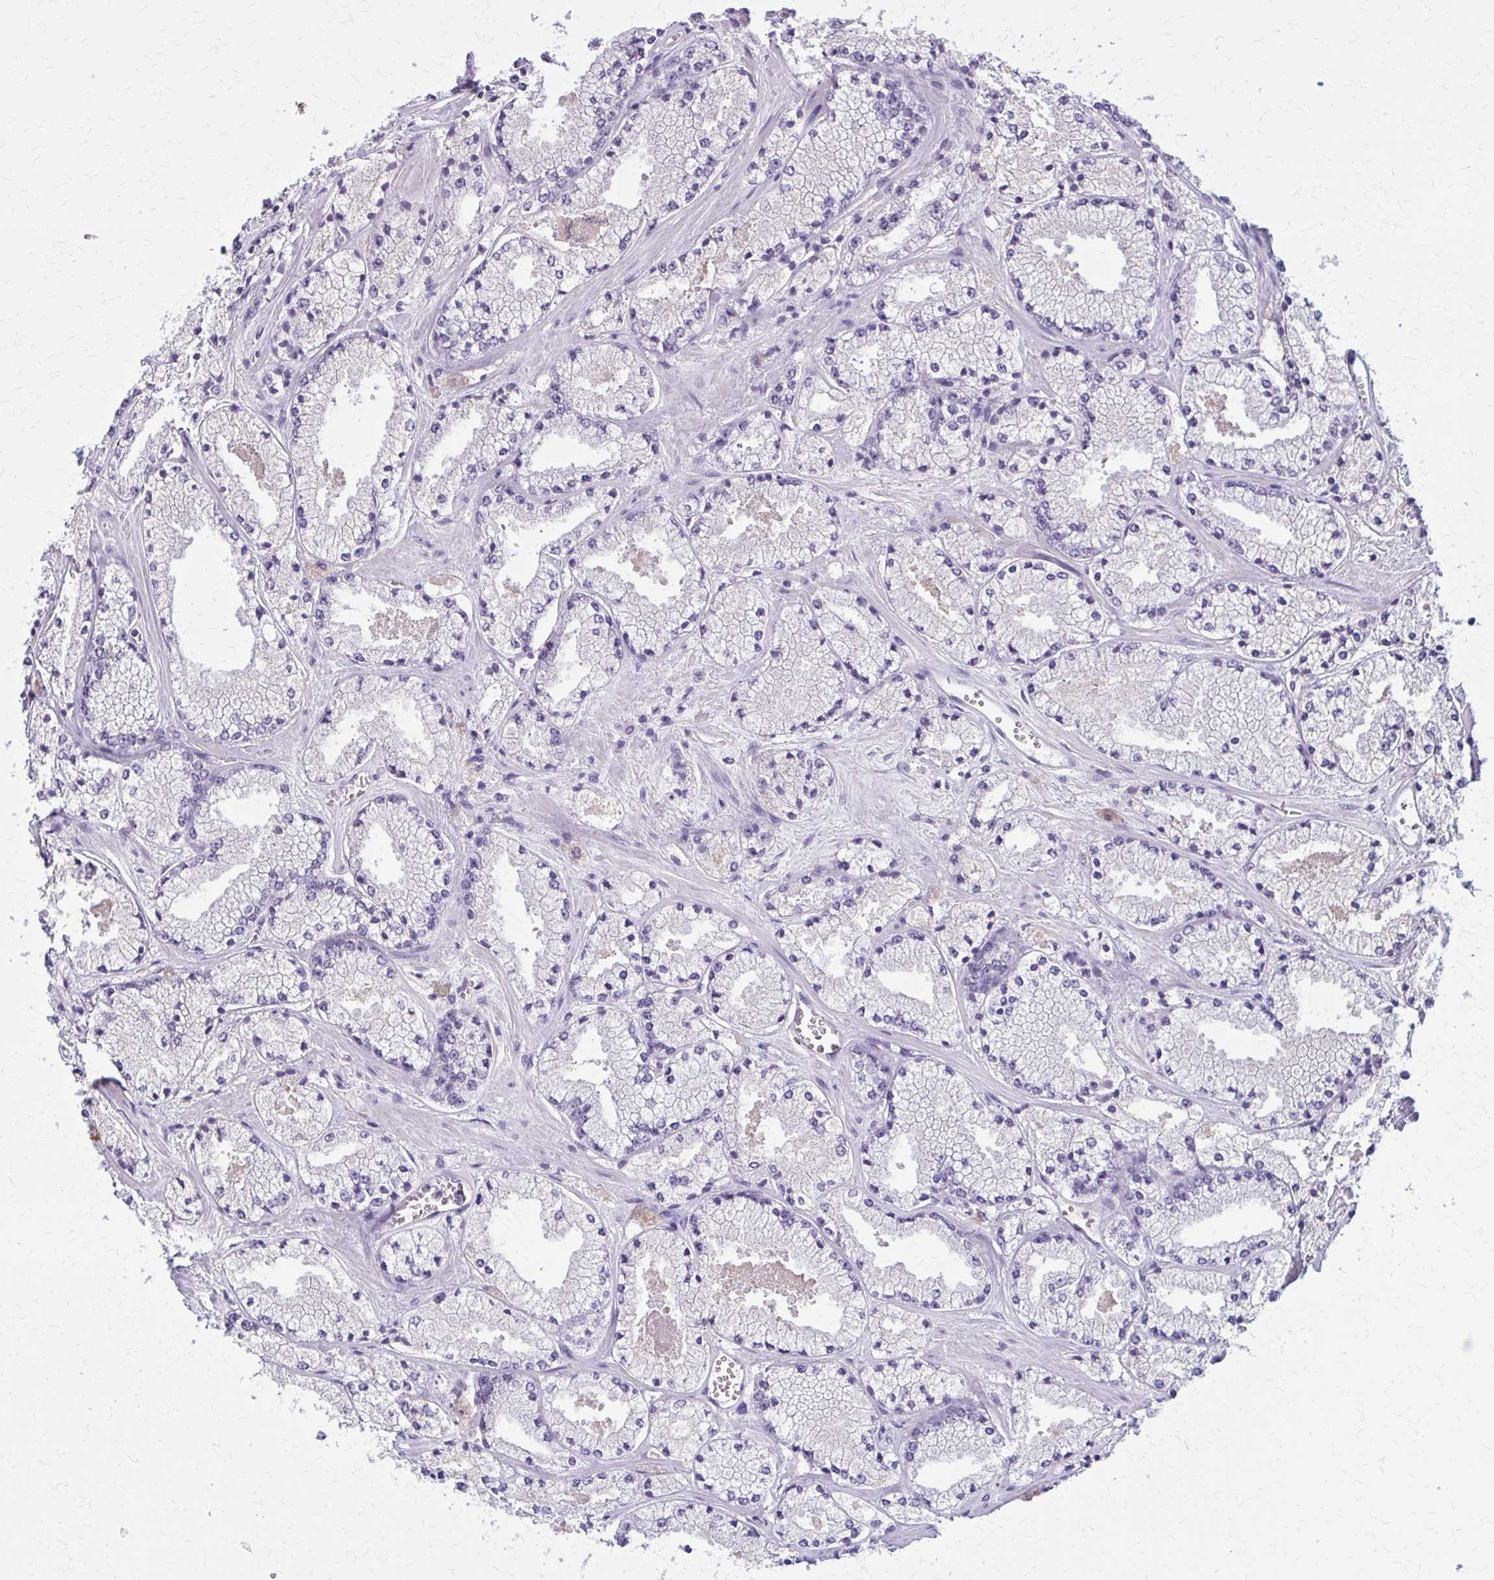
{"staining": {"intensity": "negative", "quantity": "none", "location": "none"}, "tissue": "prostate cancer", "cell_type": "Tumor cells", "image_type": "cancer", "snomed": [{"axis": "morphology", "description": "Adenocarcinoma, High grade"}, {"axis": "topography", "description": "Prostate"}], "caption": "A high-resolution photomicrograph shows immunohistochemistry staining of adenocarcinoma (high-grade) (prostate), which demonstrates no significant positivity in tumor cells.", "gene": "OR4A47", "patient": {"sex": "male", "age": 63}}